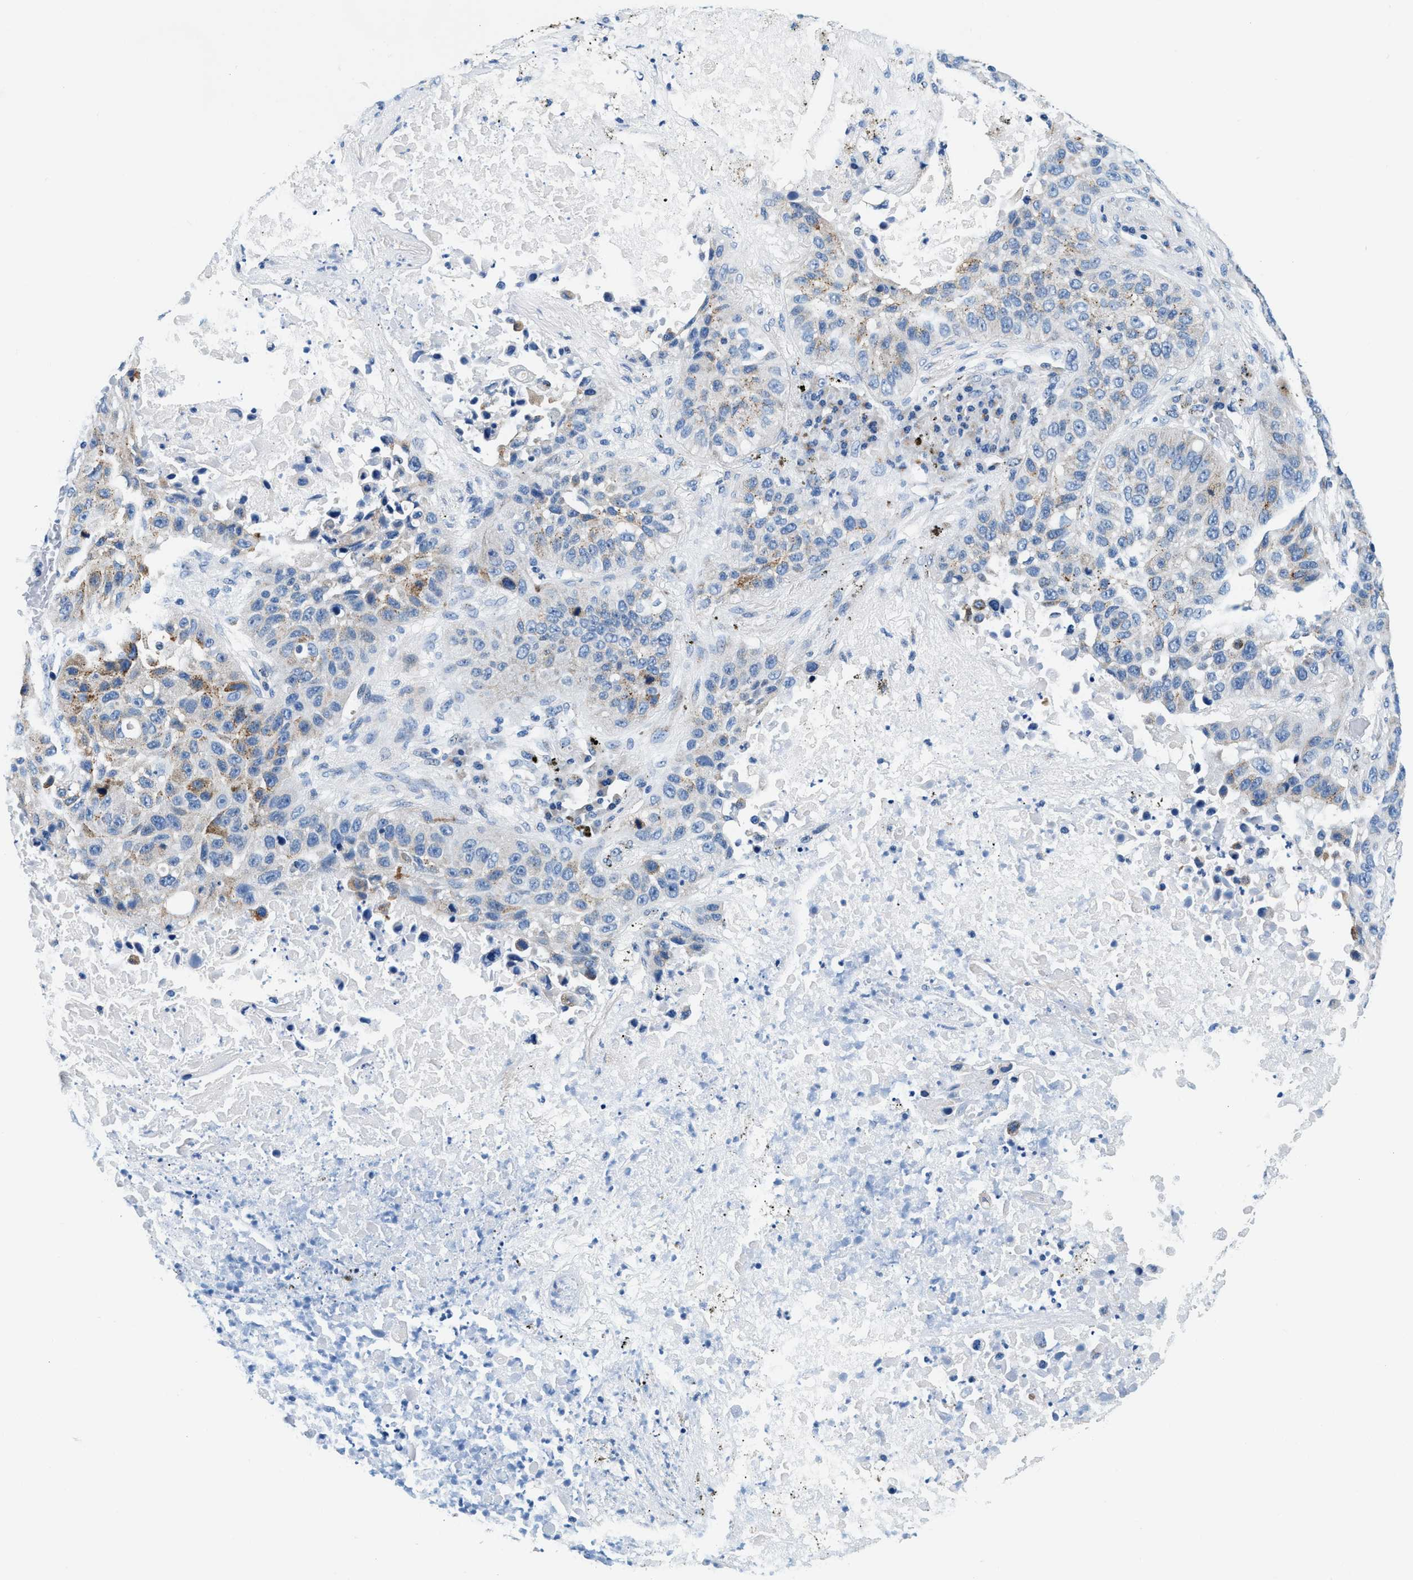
{"staining": {"intensity": "weak", "quantity": "<25%", "location": "cytoplasmic/membranous"}, "tissue": "lung cancer", "cell_type": "Tumor cells", "image_type": "cancer", "snomed": [{"axis": "morphology", "description": "Squamous cell carcinoma, NOS"}, {"axis": "topography", "description": "Lung"}], "caption": "This micrograph is of lung squamous cell carcinoma stained with immunohistochemistry to label a protein in brown with the nuclei are counter-stained blue. There is no expression in tumor cells.", "gene": "VPS53", "patient": {"sex": "male", "age": 57}}